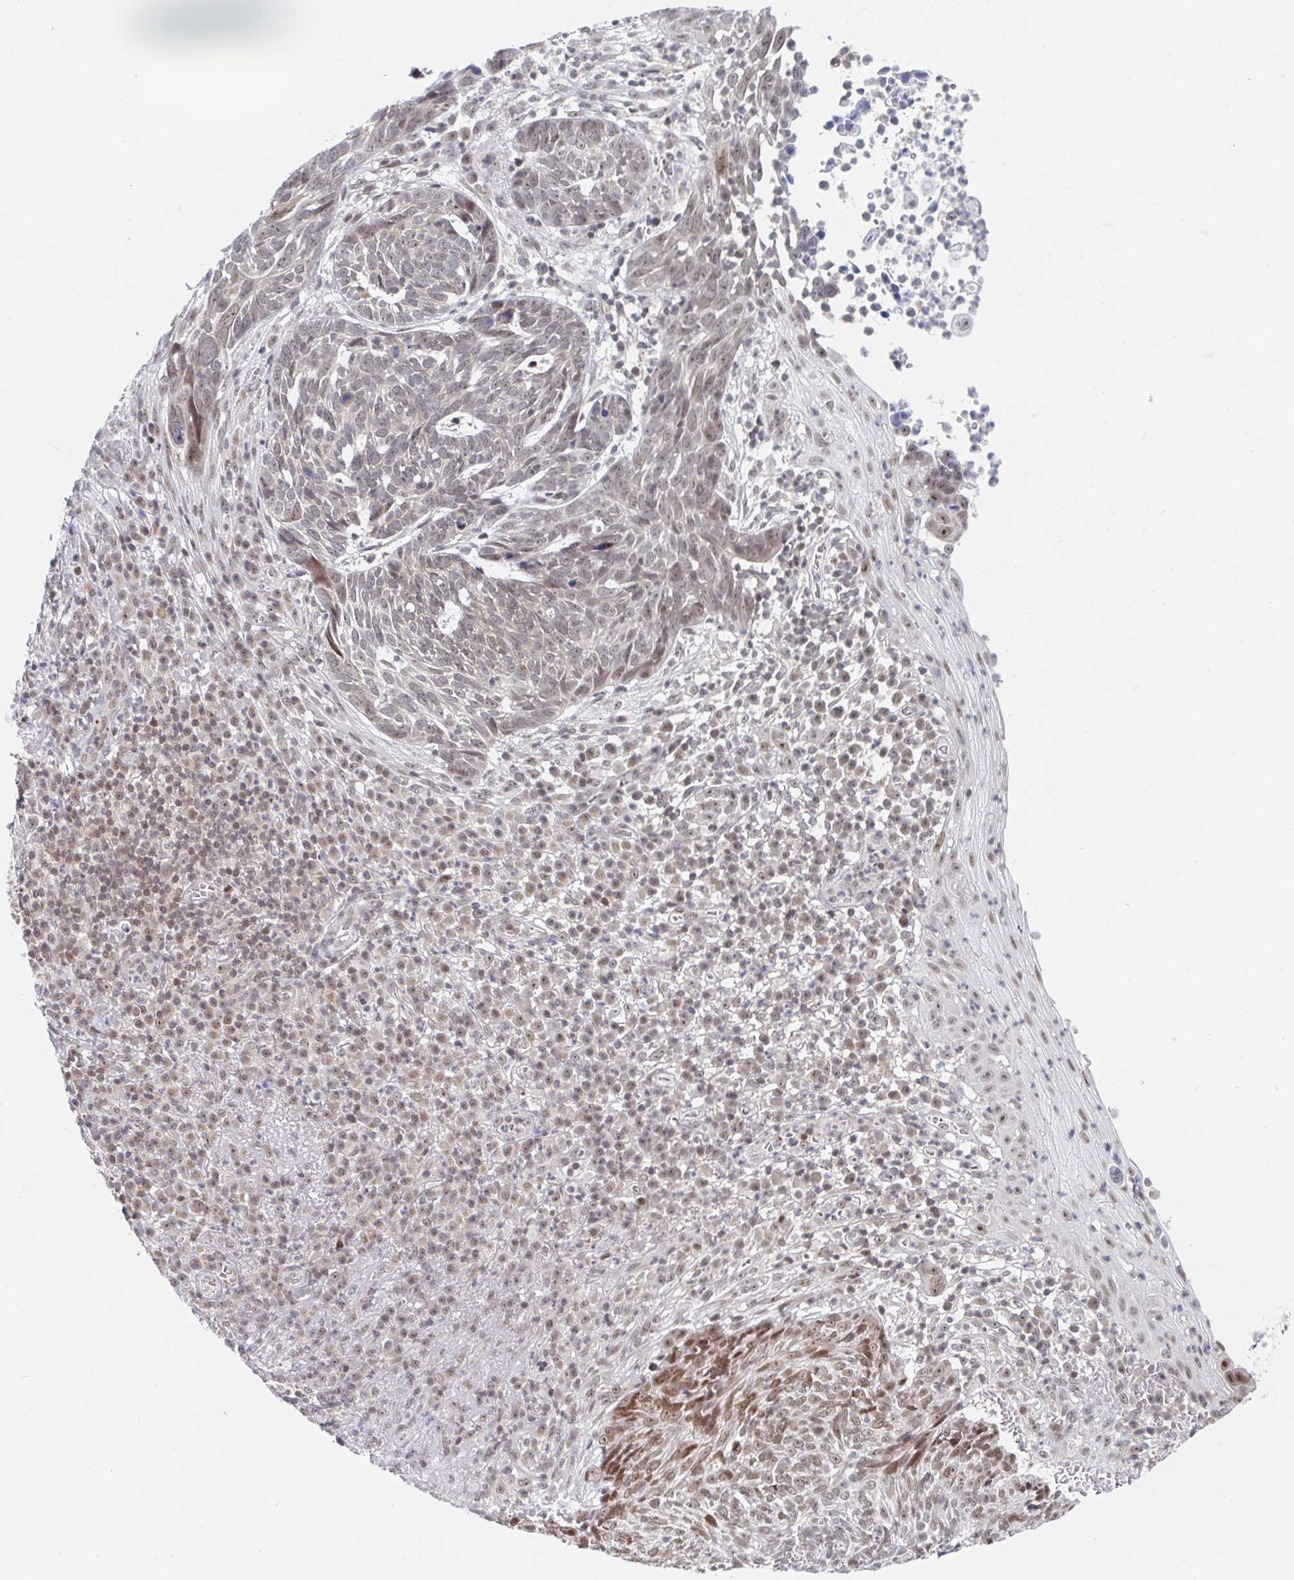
{"staining": {"intensity": "weak", "quantity": ">75%", "location": "cytoplasmic/membranous,nuclear"}, "tissue": "skin cancer", "cell_type": "Tumor cells", "image_type": "cancer", "snomed": [{"axis": "morphology", "description": "Basal cell carcinoma"}, {"axis": "topography", "description": "Skin"}, {"axis": "topography", "description": "Skin of face"}], "caption": "Human skin cancer stained with a protein marker demonstrates weak staining in tumor cells.", "gene": "CHD2", "patient": {"sex": "female", "age": 95}}